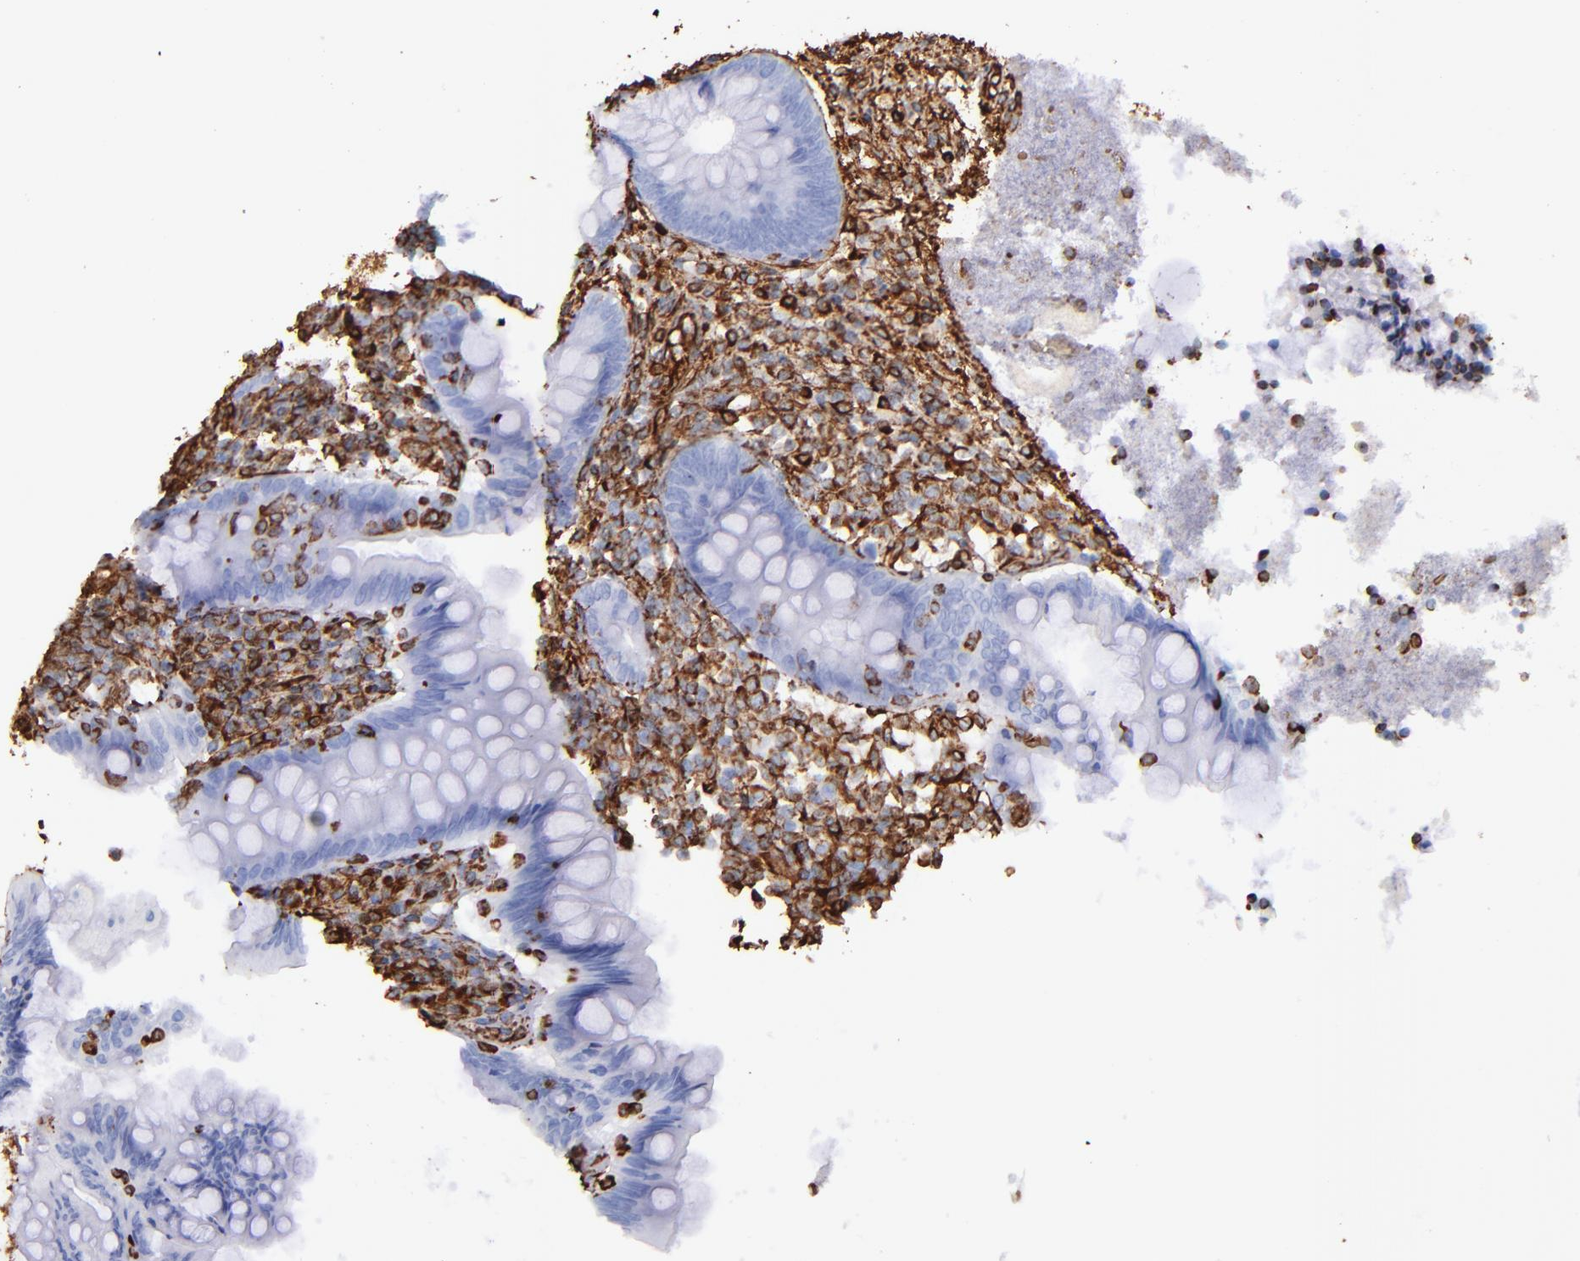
{"staining": {"intensity": "negative", "quantity": "none", "location": "none"}, "tissue": "appendix", "cell_type": "Glandular cells", "image_type": "normal", "snomed": [{"axis": "morphology", "description": "Normal tissue, NOS"}, {"axis": "topography", "description": "Appendix"}], "caption": "The IHC image has no significant positivity in glandular cells of appendix.", "gene": "VIM", "patient": {"sex": "female", "age": 66}}